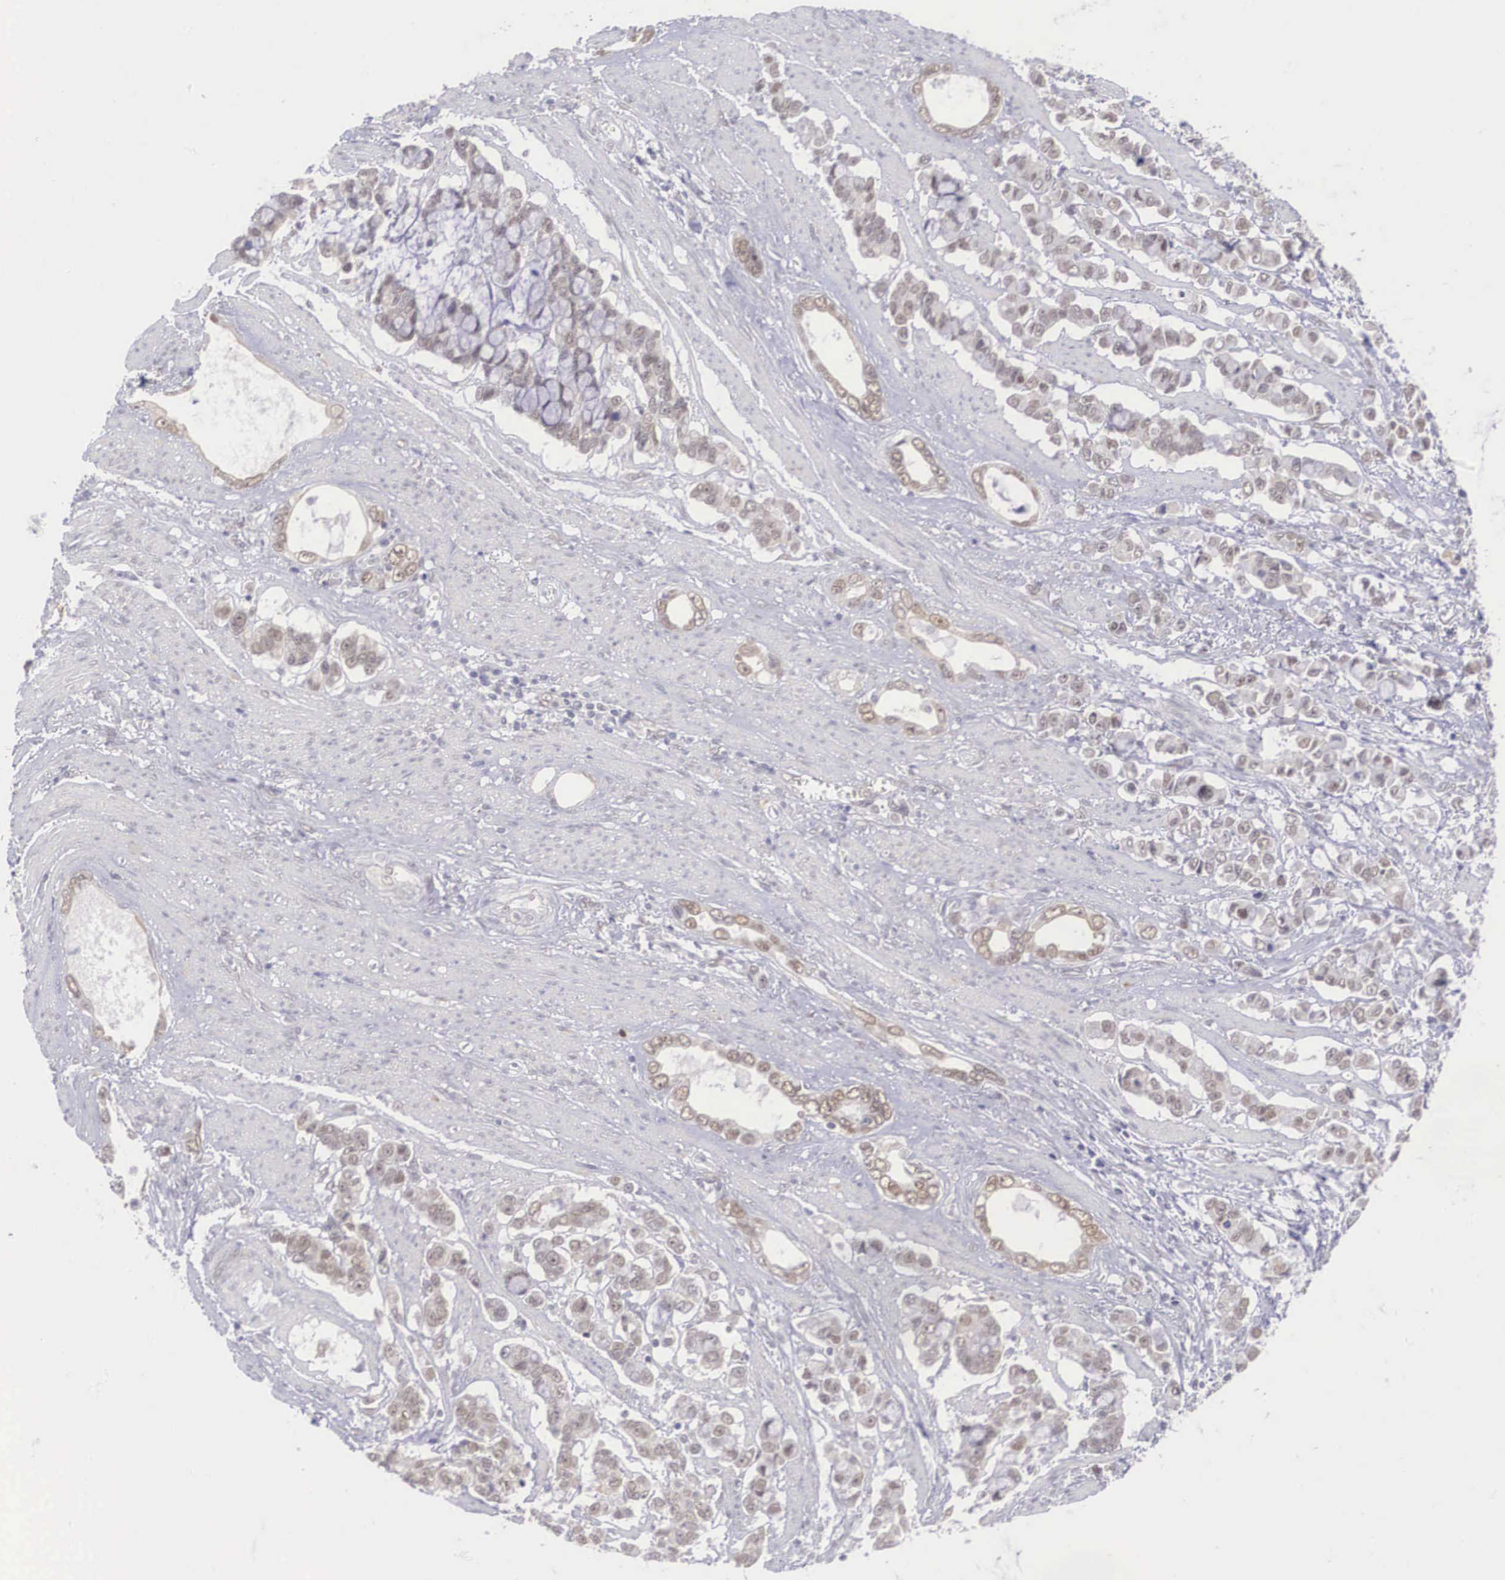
{"staining": {"intensity": "weak", "quantity": ">75%", "location": "cytoplasmic/membranous,nuclear"}, "tissue": "stomach cancer", "cell_type": "Tumor cells", "image_type": "cancer", "snomed": [{"axis": "morphology", "description": "Adenocarcinoma, NOS"}, {"axis": "topography", "description": "Stomach"}], "caption": "IHC of stomach cancer displays low levels of weak cytoplasmic/membranous and nuclear expression in about >75% of tumor cells. The staining was performed using DAB, with brown indicating positive protein expression. Nuclei are stained blue with hematoxylin.", "gene": "NINL", "patient": {"sex": "male", "age": 78}}